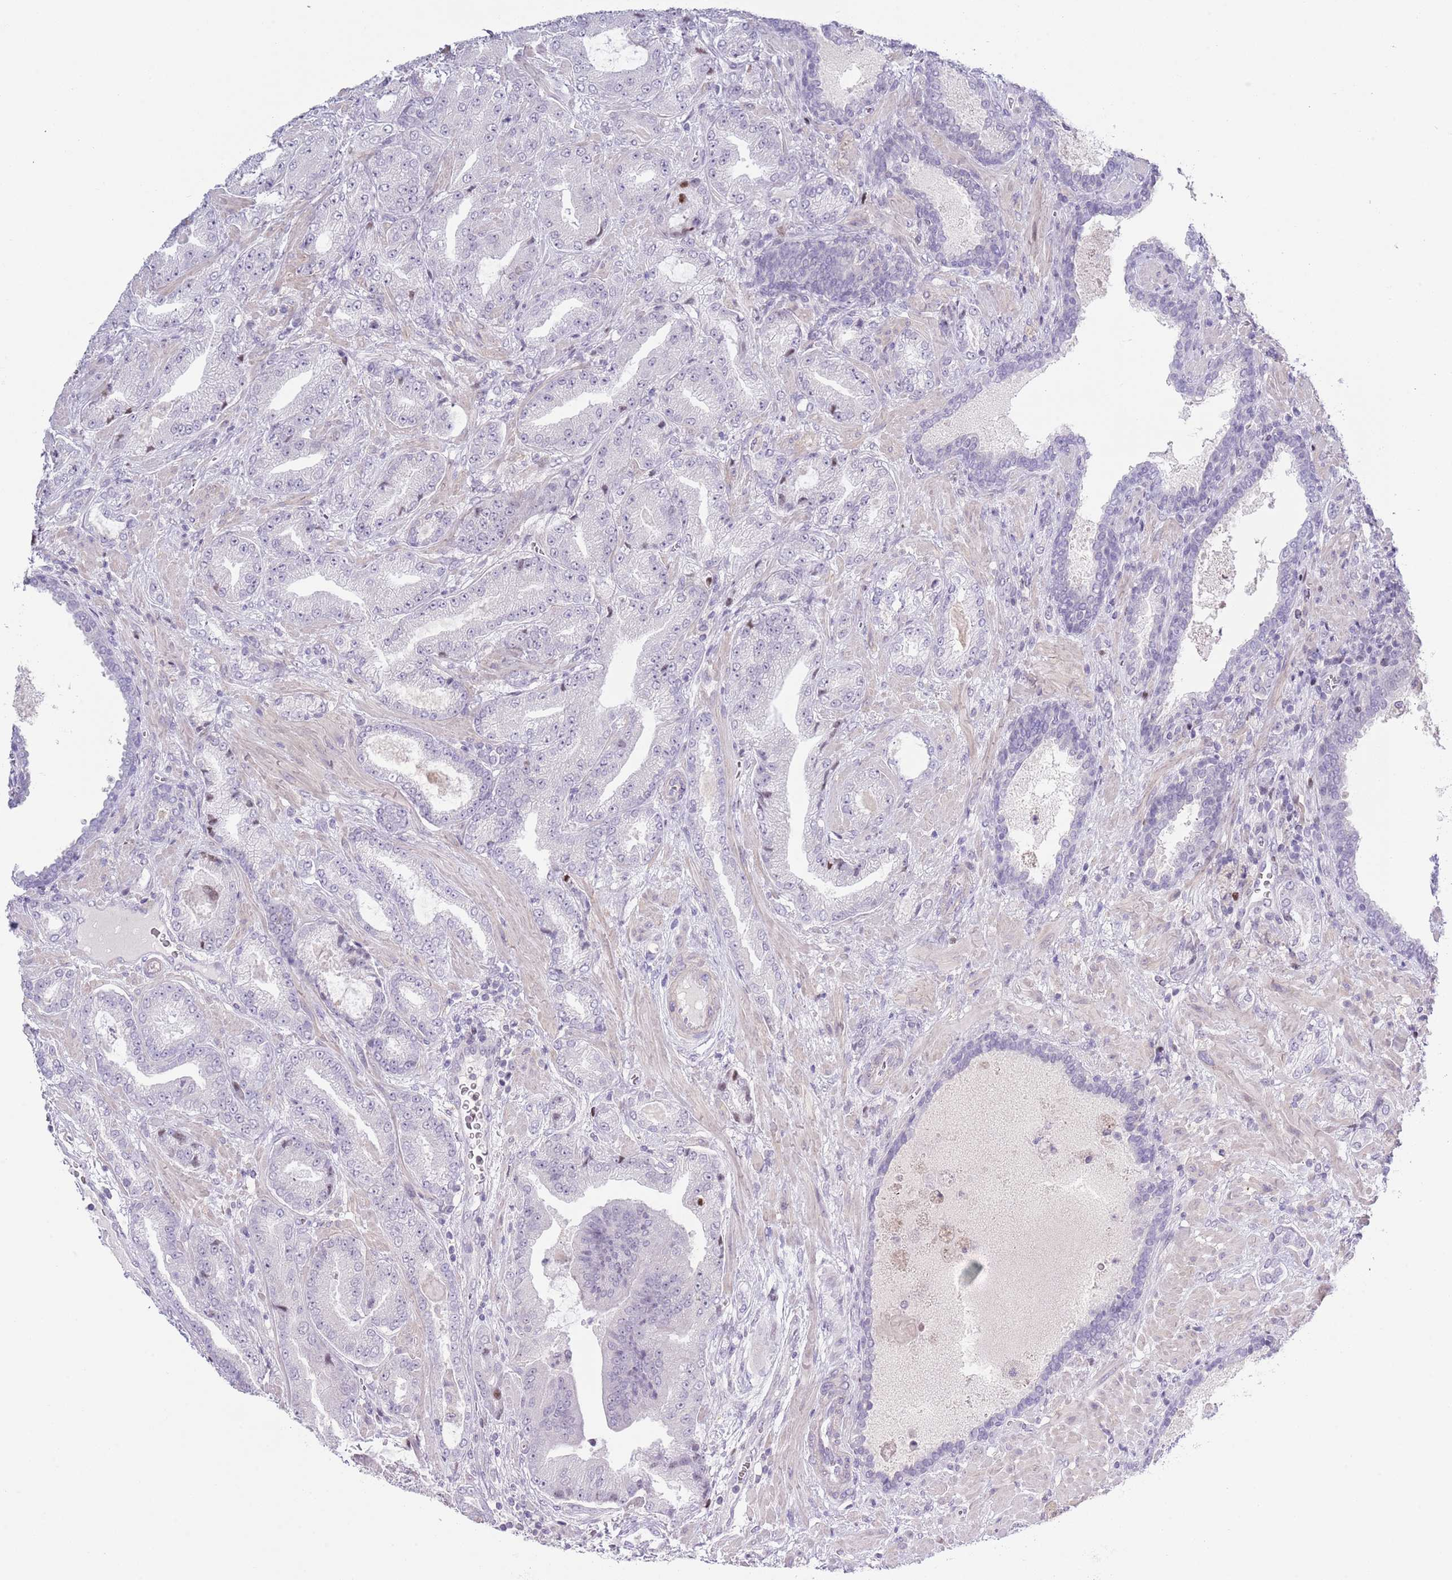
{"staining": {"intensity": "moderate", "quantity": "<25%", "location": "nuclear"}, "tissue": "prostate cancer", "cell_type": "Tumor cells", "image_type": "cancer", "snomed": [{"axis": "morphology", "description": "Adenocarcinoma, High grade"}, {"axis": "topography", "description": "Prostate"}], "caption": "Adenocarcinoma (high-grade) (prostate) stained with a brown dye demonstrates moderate nuclear positive expression in approximately <25% of tumor cells.", "gene": "MFSD10", "patient": {"sex": "male", "age": 68}}